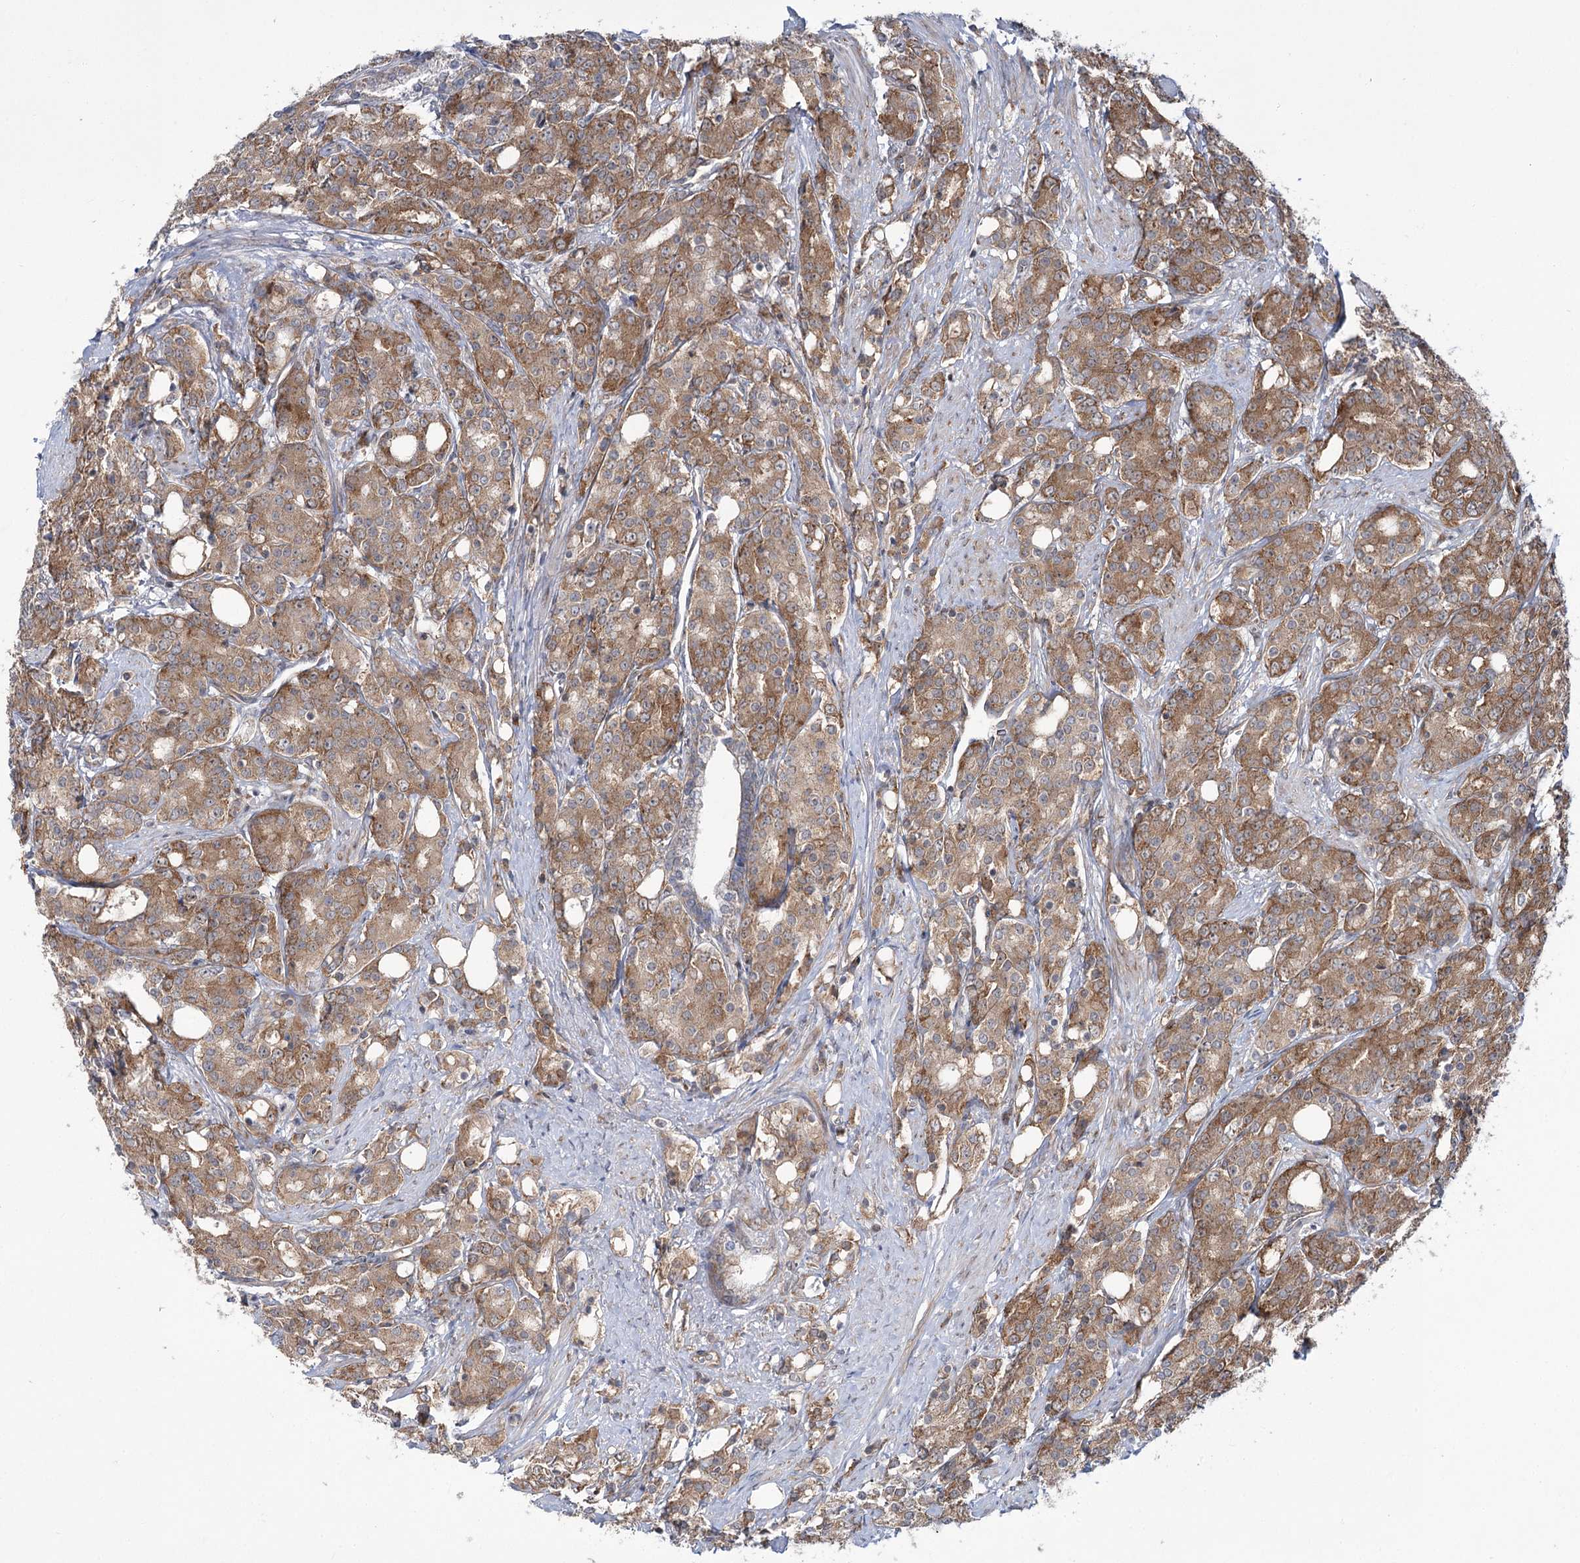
{"staining": {"intensity": "moderate", "quantity": ">75%", "location": "cytoplasmic/membranous"}, "tissue": "prostate cancer", "cell_type": "Tumor cells", "image_type": "cancer", "snomed": [{"axis": "morphology", "description": "Adenocarcinoma, High grade"}, {"axis": "topography", "description": "Prostate"}], "caption": "DAB (3,3'-diaminobenzidine) immunohistochemical staining of human prostate cancer (adenocarcinoma (high-grade)) displays moderate cytoplasmic/membranous protein staining in approximately >75% of tumor cells.", "gene": "VWA2", "patient": {"sex": "male", "age": 62}}